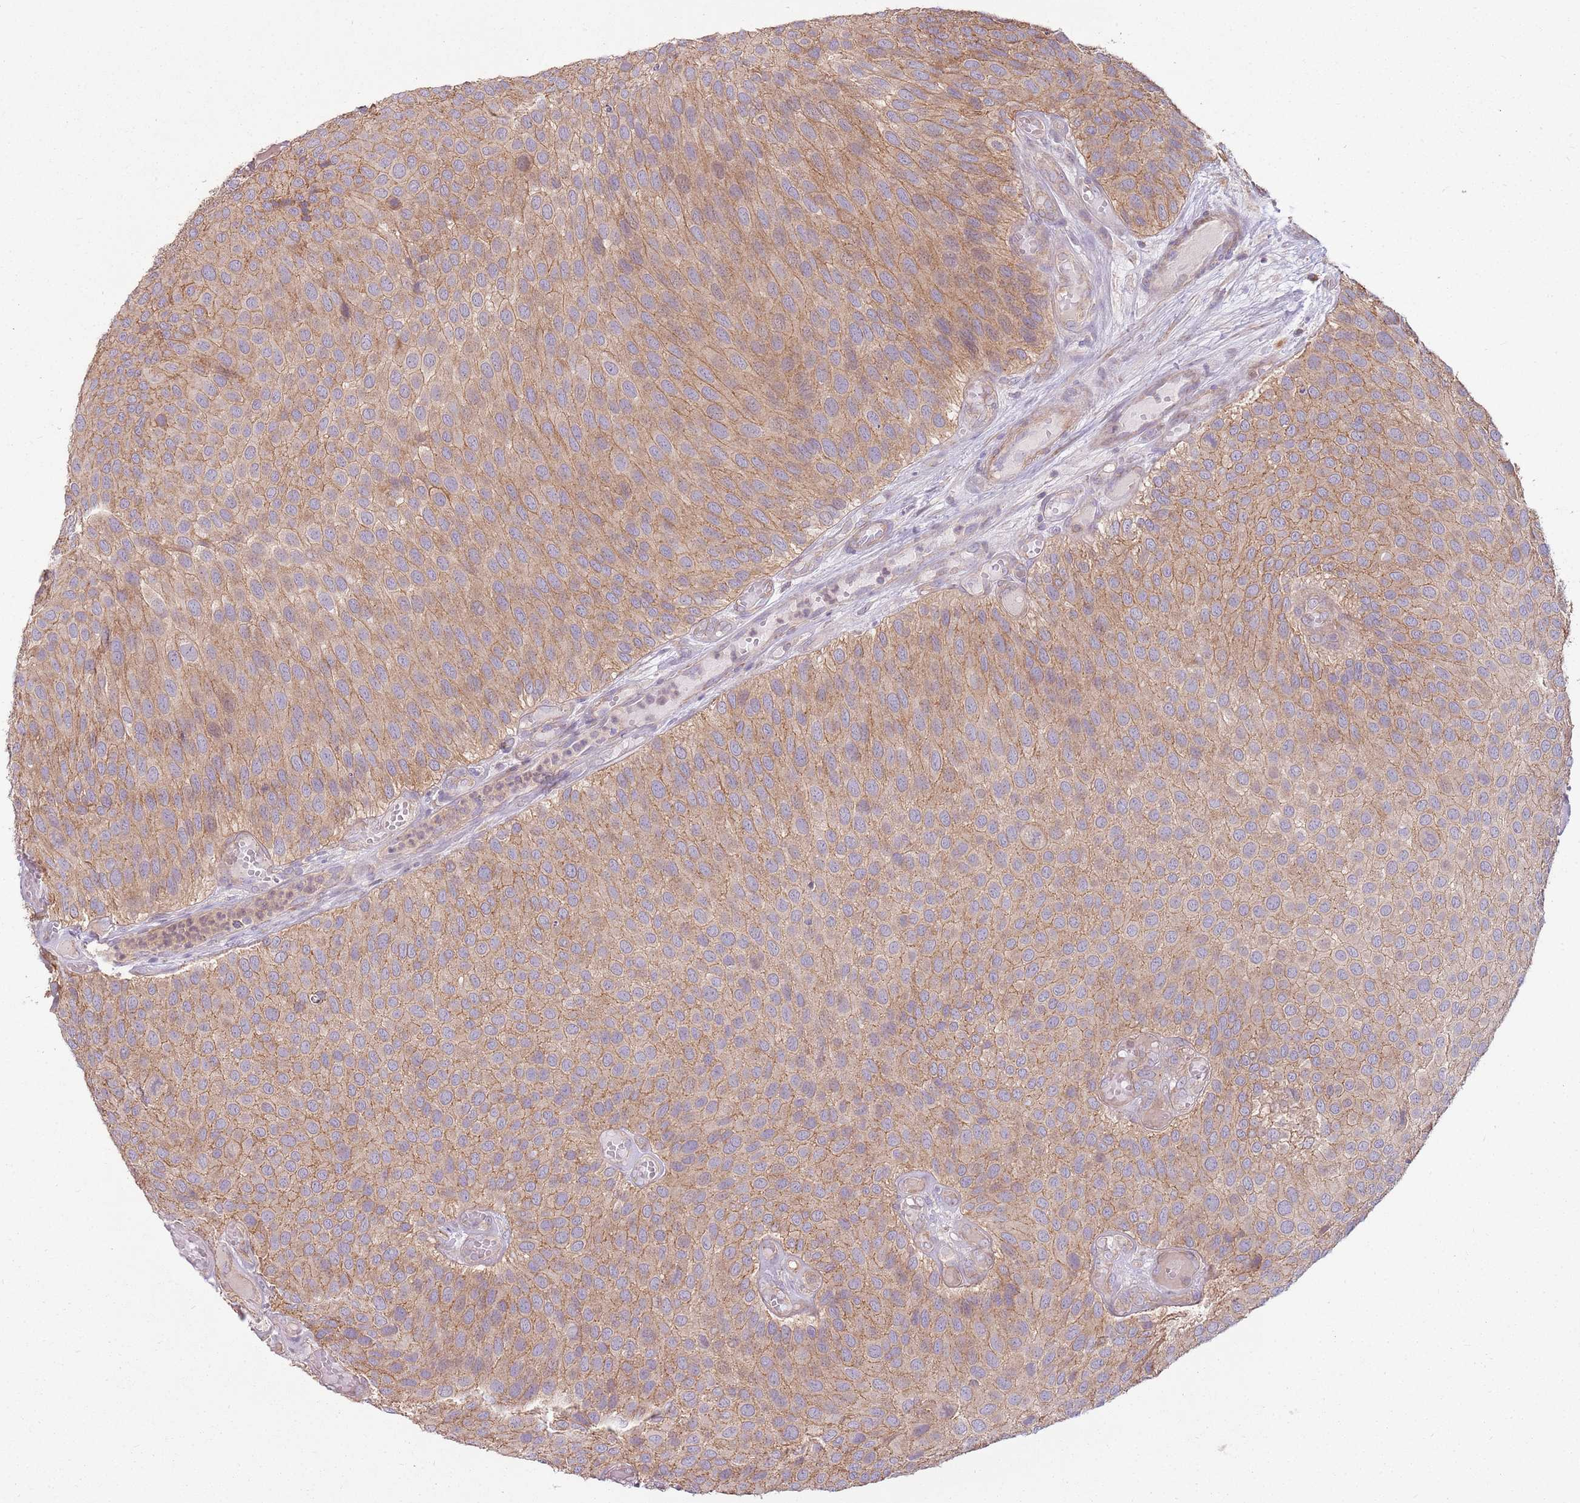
{"staining": {"intensity": "moderate", "quantity": ">75%", "location": "cytoplasmic/membranous"}, "tissue": "urothelial cancer", "cell_type": "Tumor cells", "image_type": "cancer", "snomed": [{"axis": "morphology", "description": "Urothelial carcinoma, Low grade"}, {"axis": "topography", "description": "Urinary bladder"}], "caption": "Immunohistochemistry (IHC) micrograph of neoplastic tissue: human low-grade urothelial carcinoma stained using IHC demonstrates medium levels of moderate protein expression localized specifically in the cytoplasmic/membranous of tumor cells, appearing as a cytoplasmic/membranous brown color.", "gene": "SPATA31D1", "patient": {"sex": "male", "age": 89}}